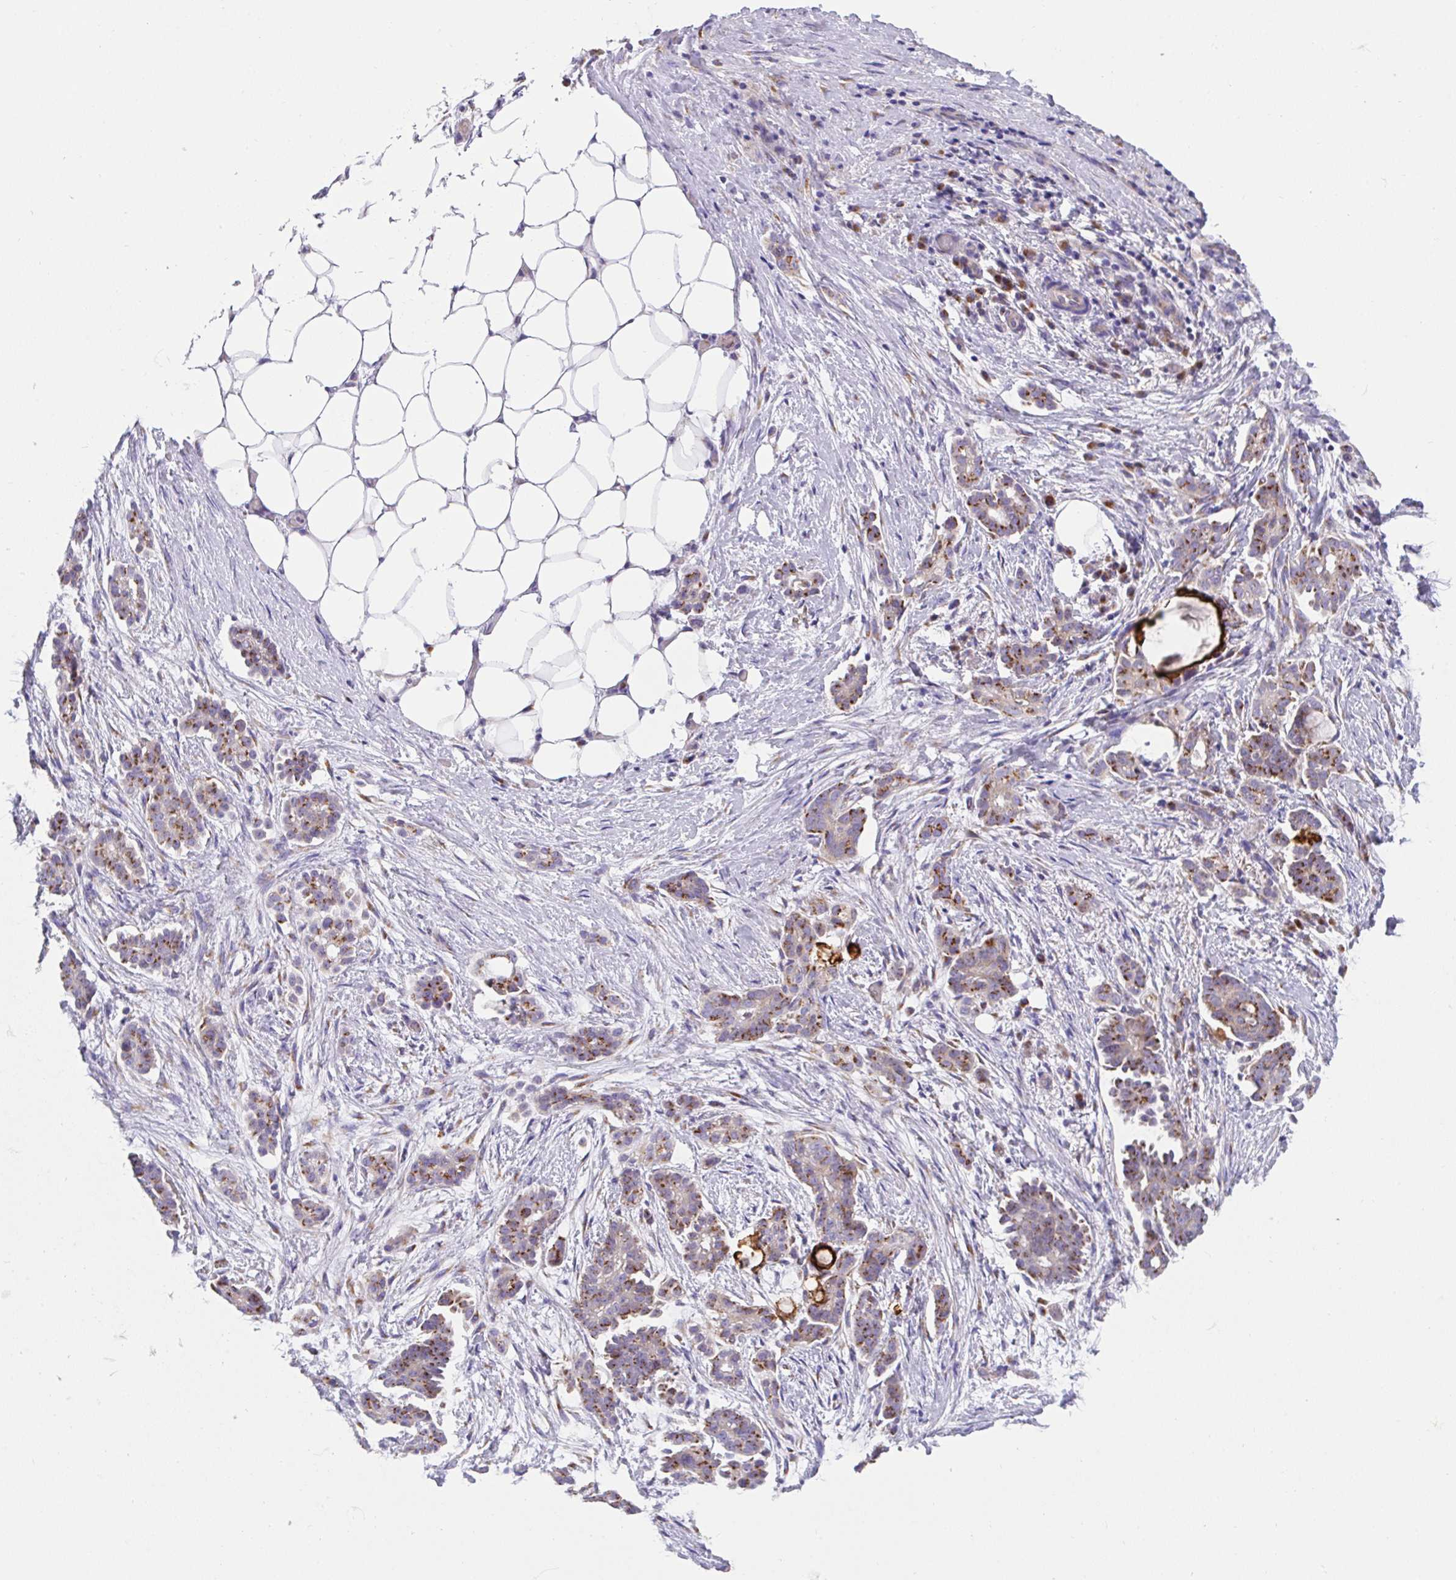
{"staining": {"intensity": "moderate", "quantity": ">75%", "location": "cytoplasmic/membranous"}, "tissue": "ovarian cancer", "cell_type": "Tumor cells", "image_type": "cancer", "snomed": [{"axis": "morphology", "description": "Cystadenocarcinoma, serous, NOS"}, {"axis": "topography", "description": "Ovary"}], "caption": "Tumor cells show moderate cytoplasmic/membranous staining in about >75% of cells in ovarian cancer.", "gene": "MIA3", "patient": {"sex": "female", "age": 50}}